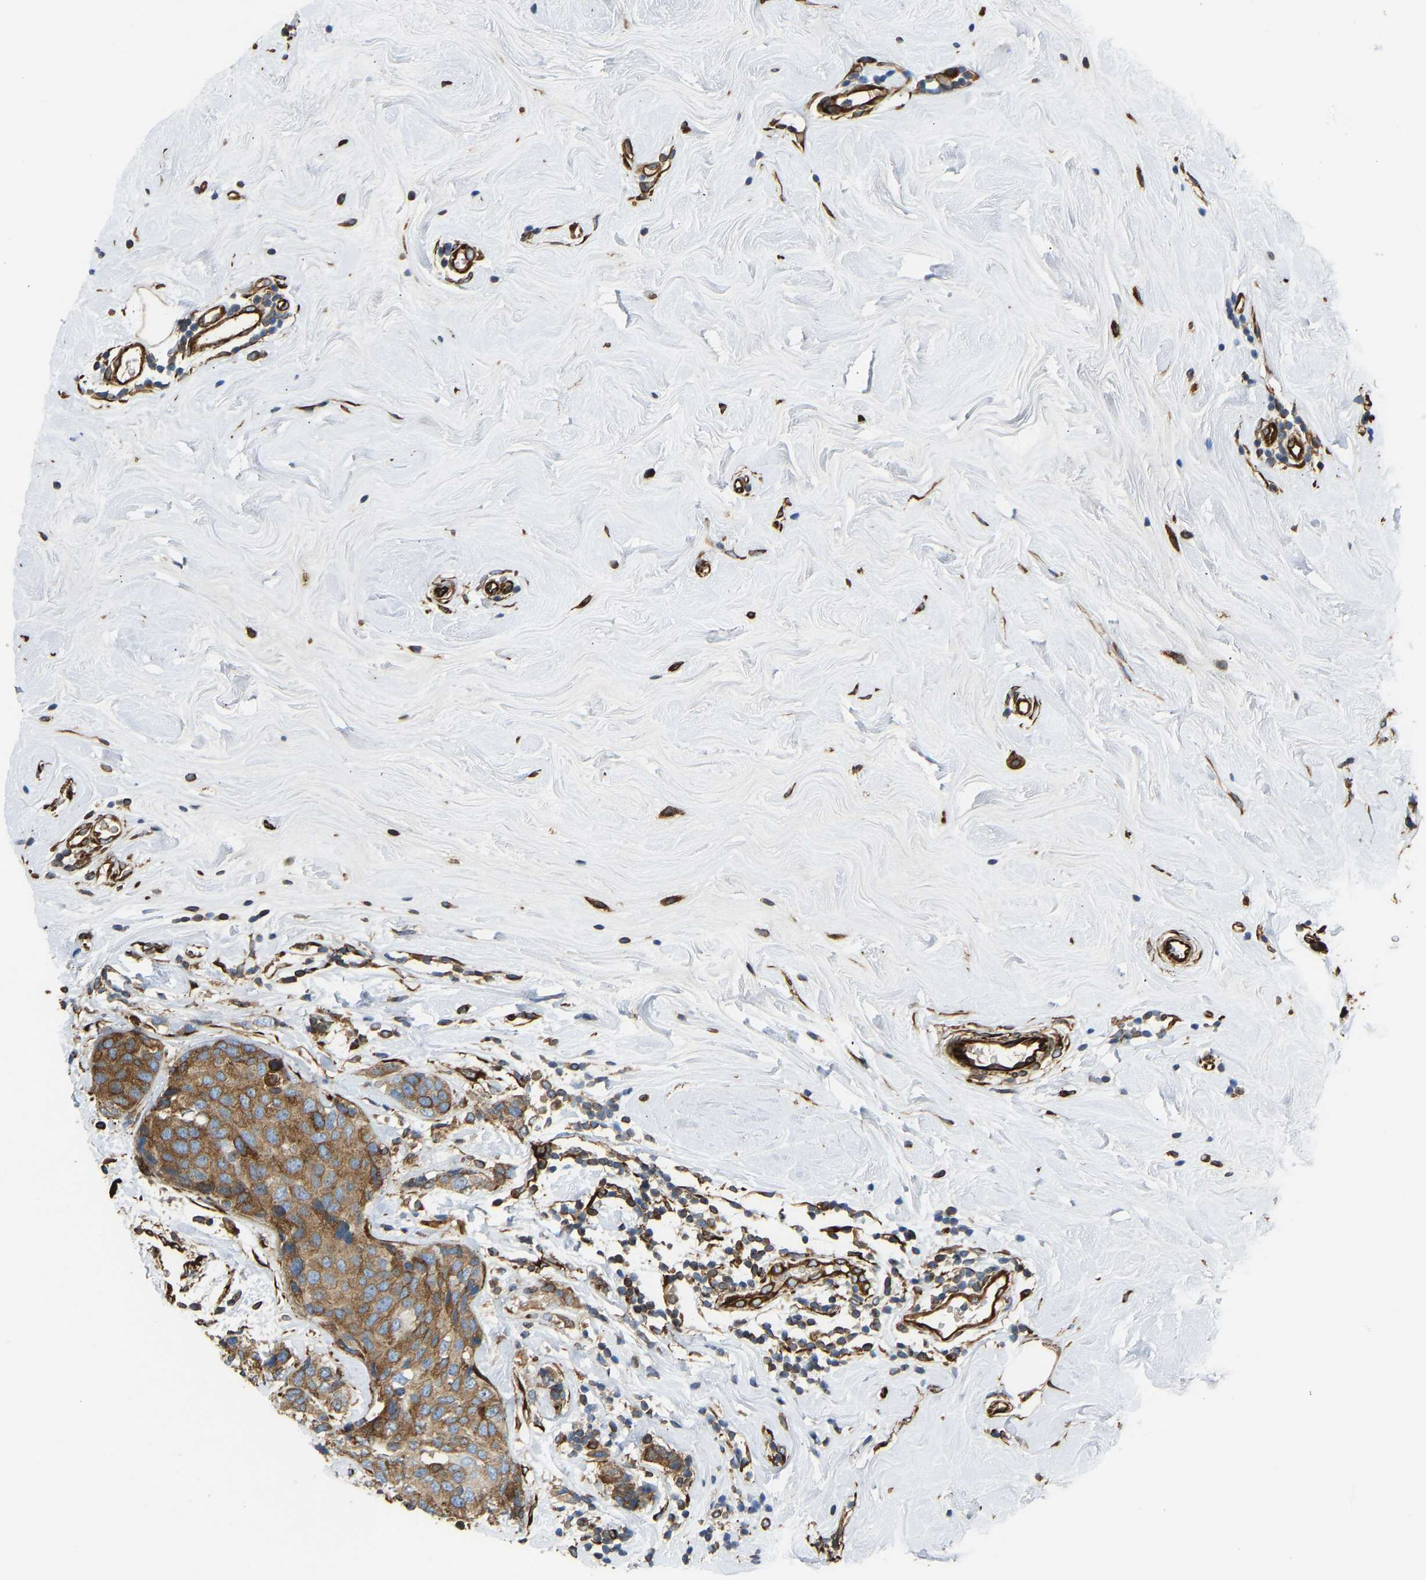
{"staining": {"intensity": "moderate", "quantity": ">75%", "location": "cytoplasmic/membranous"}, "tissue": "breast cancer", "cell_type": "Tumor cells", "image_type": "cancer", "snomed": [{"axis": "morphology", "description": "Lobular carcinoma"}, {"axis": "topography", "description": "Breast"}], "caption": "Breast cancer stained with immunohistochemistry shows moderate cytoplasmic/membranous staining in about >75% of tumor cells.", "gene": "BEX3", "patient": {"sex": "female", "age": 59}}